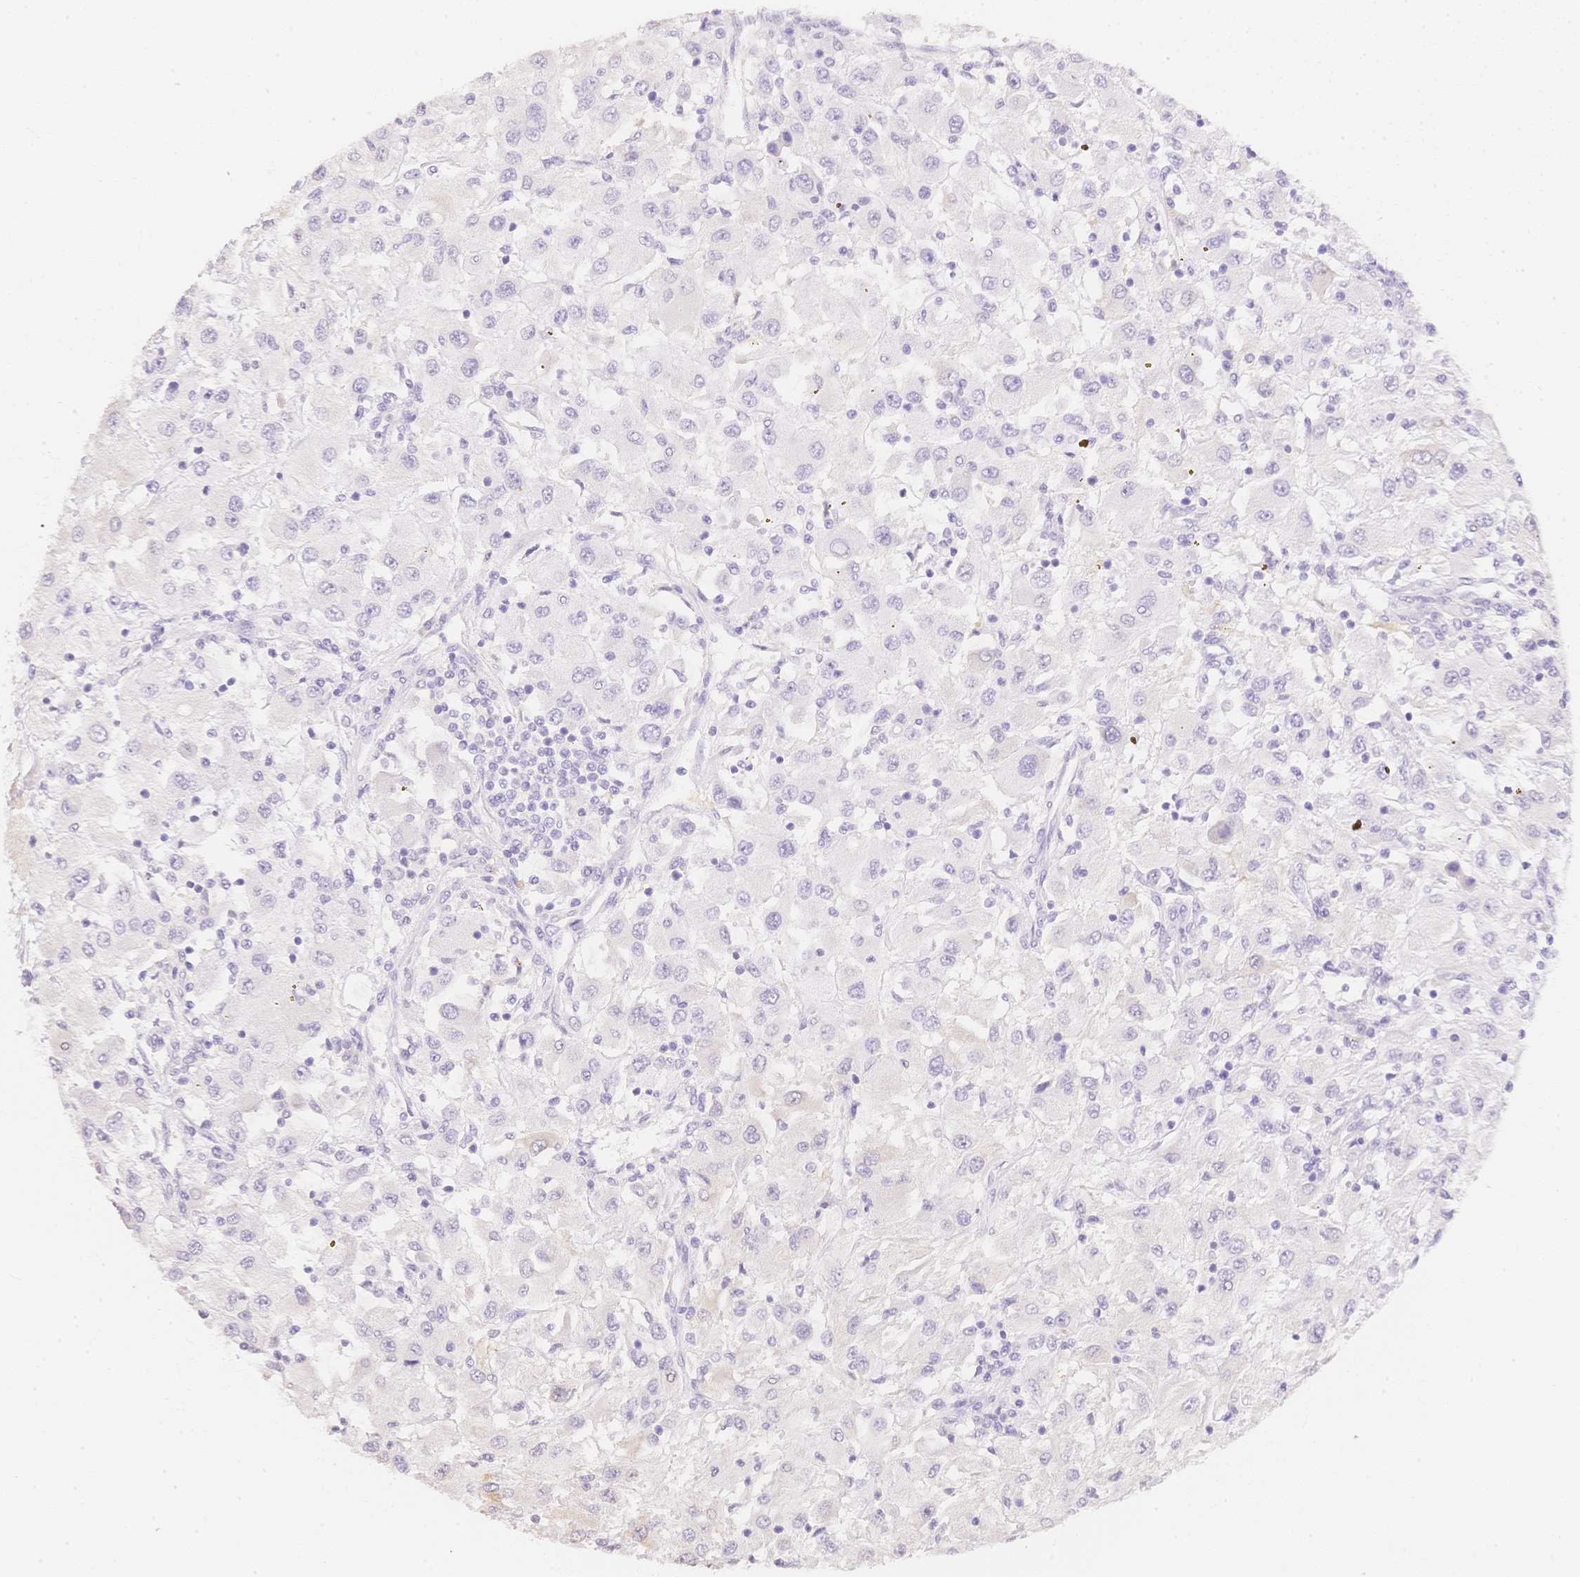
{"staining": {"intensity": "negative", "quantity": "none", "location": "none"}, "tissue": "renal cancer", "cell_type": "Tumor cells", "image_type": "cancer", "snomed": [{"axis": "morphology", "description": "Adenocarcinoma, NOS"}, {"axis": "topography", "description": "Kidney"}], "caption": "Immunohistochemistry (IHC) histopathology image of neoplastic tissue: human renal cancer (adenocarcinoma) stained with DAB (3,3'-diaminobenzidine) displays no significant protein positivity in tumor cells.", "gene": "HCRTR2", "patient": {"sex": "female", "age": 67}}